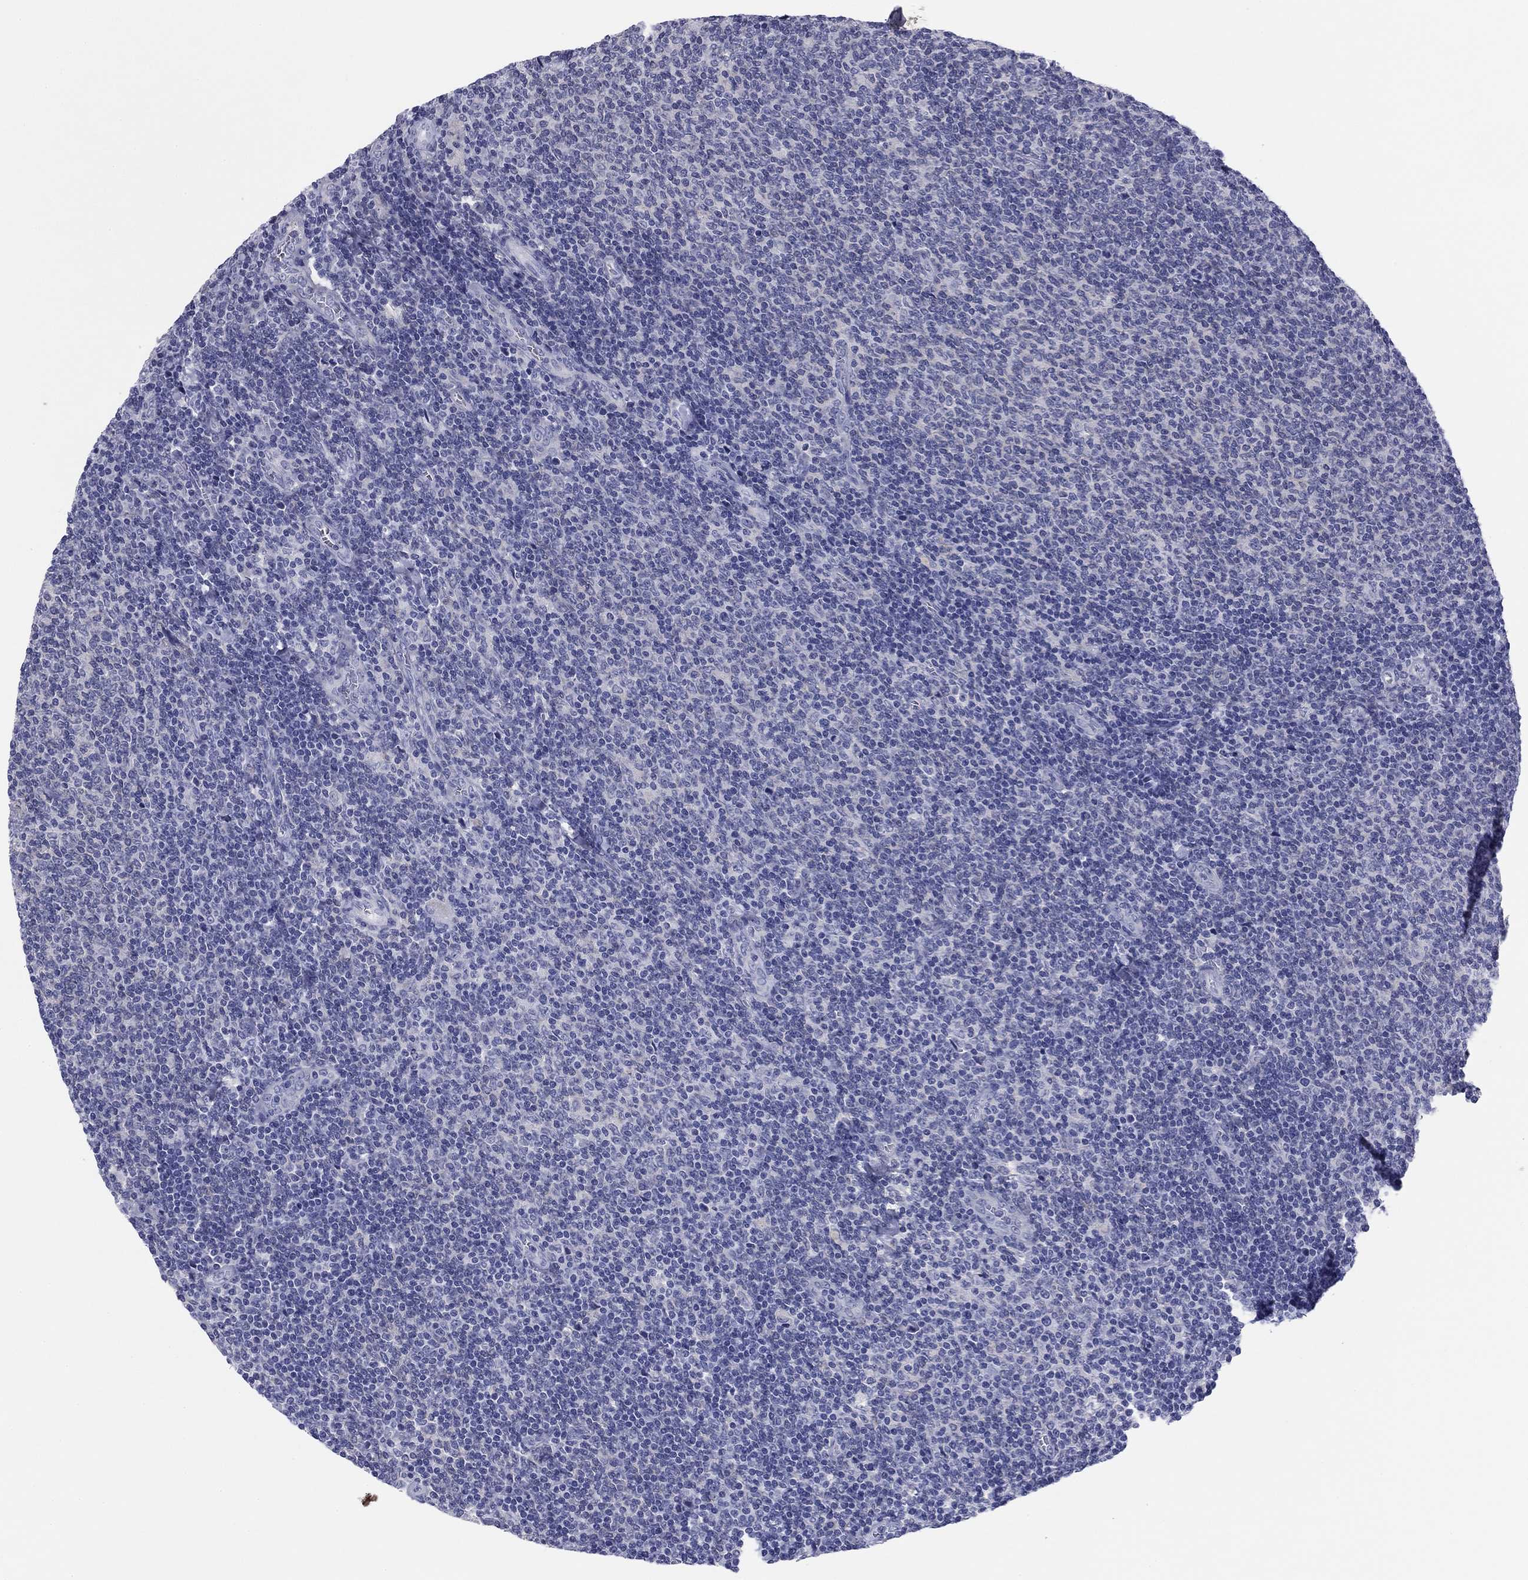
{"staining": {"intensity": "negative", "quantity": "none", "location": "none"}, "tissue": "lymphoma", "cell_type": "Tumor cells", "image_type": "cancer", "snomed": [{"axis": "morphology", "description": "Malignant lymphoma, non-Hodgkin's type, Low grade"}, {"axis": "topography", "description": "Lymph node"}], "caption": "This image is of malignant lymphoma, non-Hodgkin's type (low-grade) stained with immunohistochemistry (IHC) to label a protein in brown with the nuclei are counter-stained blue. There is no positivity in tumor cells. The staining was performed using DAB (3,3'-diaminobenzidine) to visualize the protein expression in brown, while the nuclei were stained in blue with hematoxylin (Magnification: 20x).", "gene": "ABCC2", "patient": {"sex": "male", "age": 52}}